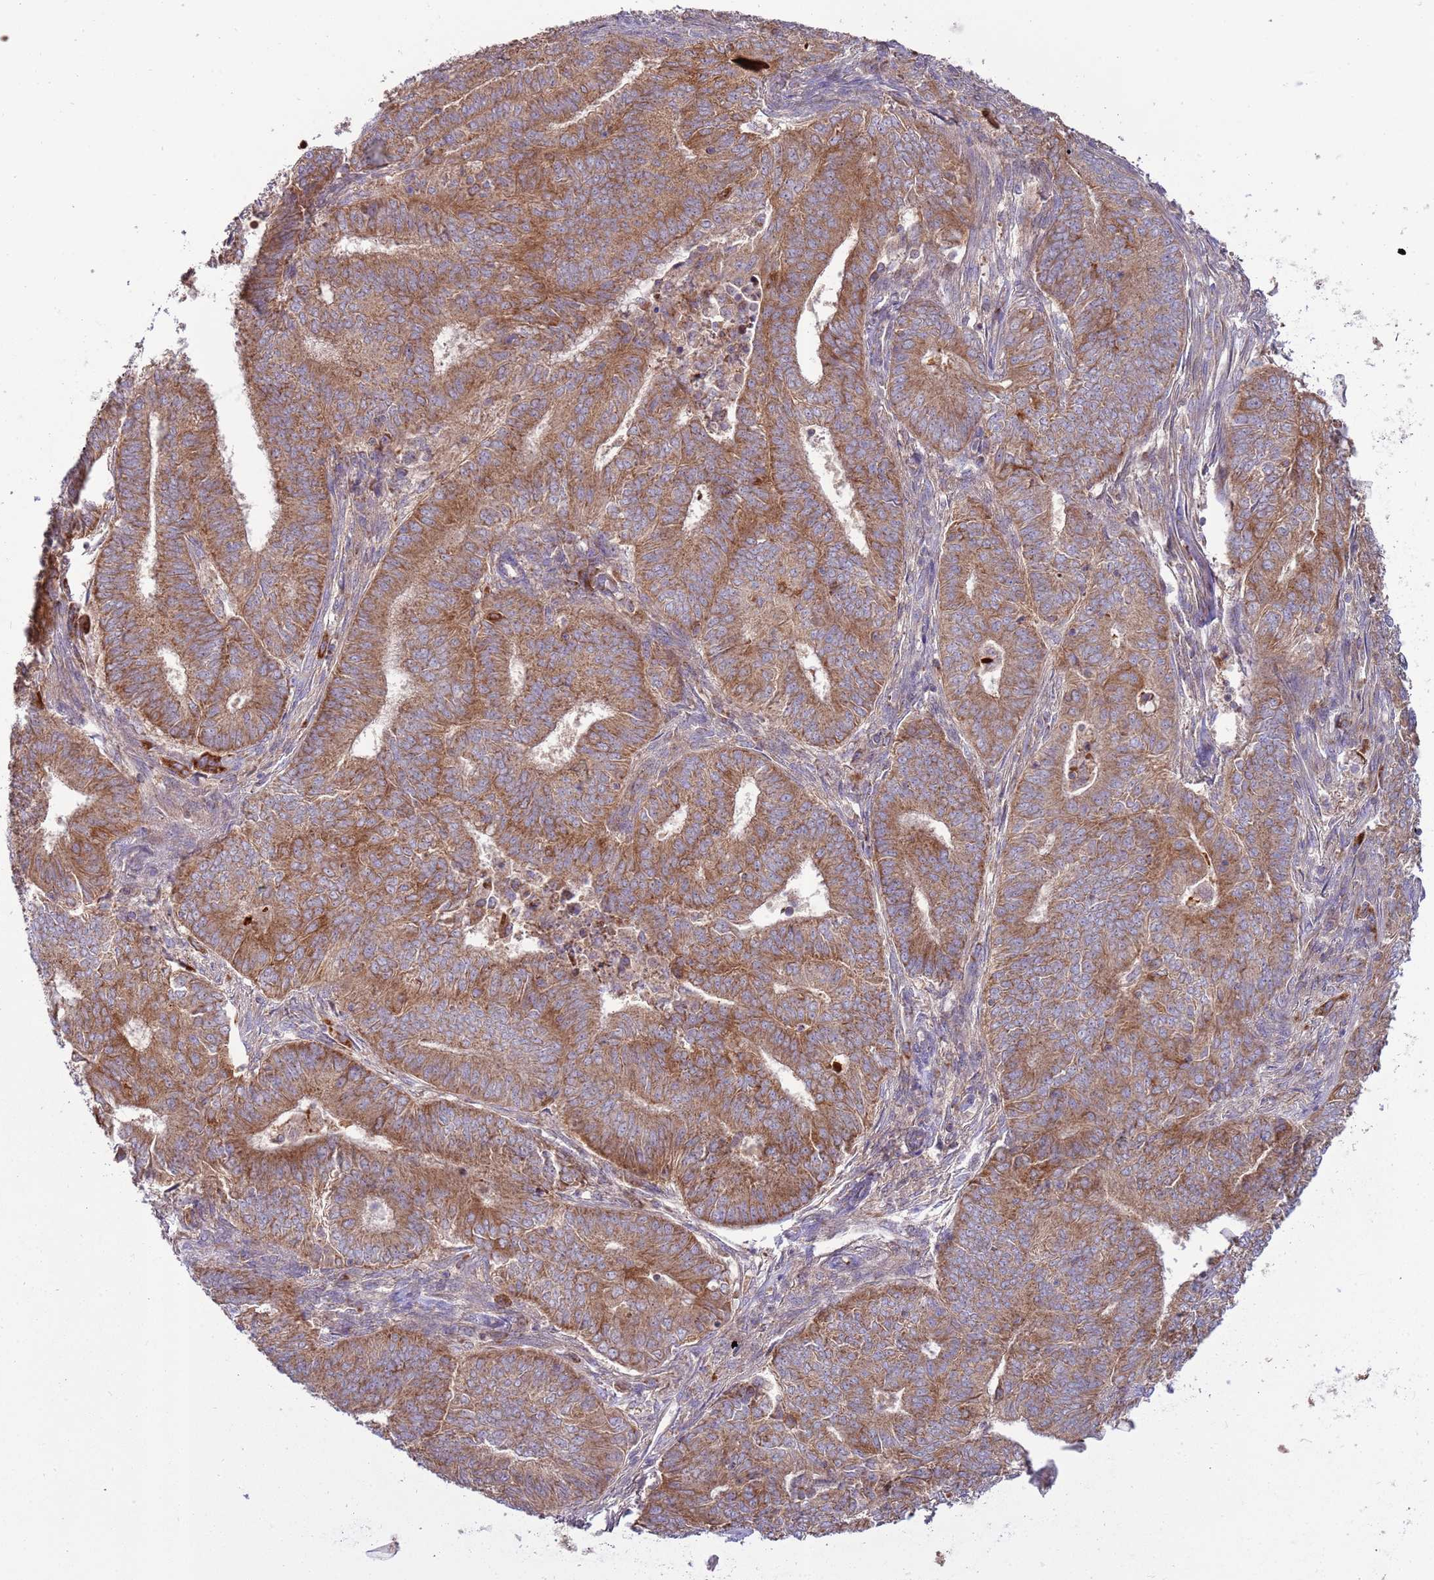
{"staining": {"intensity": "moderate", "quantity": ">75%", "location": "cytoplasmic/membranous"}, "tissue": "endometrial cancer", "cell_type": "Tumor cells", "image_type": "cancer", "snomed": [{"axis": "morphology", "description": "Adenocarcinoma, NOS"}, {"axis": "topography", "description": "Endometrium"}], "caption": "Approximately >75% of tumor cells in human endometrial cancer exhibit moderate cytoplasmic/membranous protein expression as visualized by brown immunohistochemical staining.", "gene": "UQCRQ", "patient": {"sex": "female", "age": 62}}